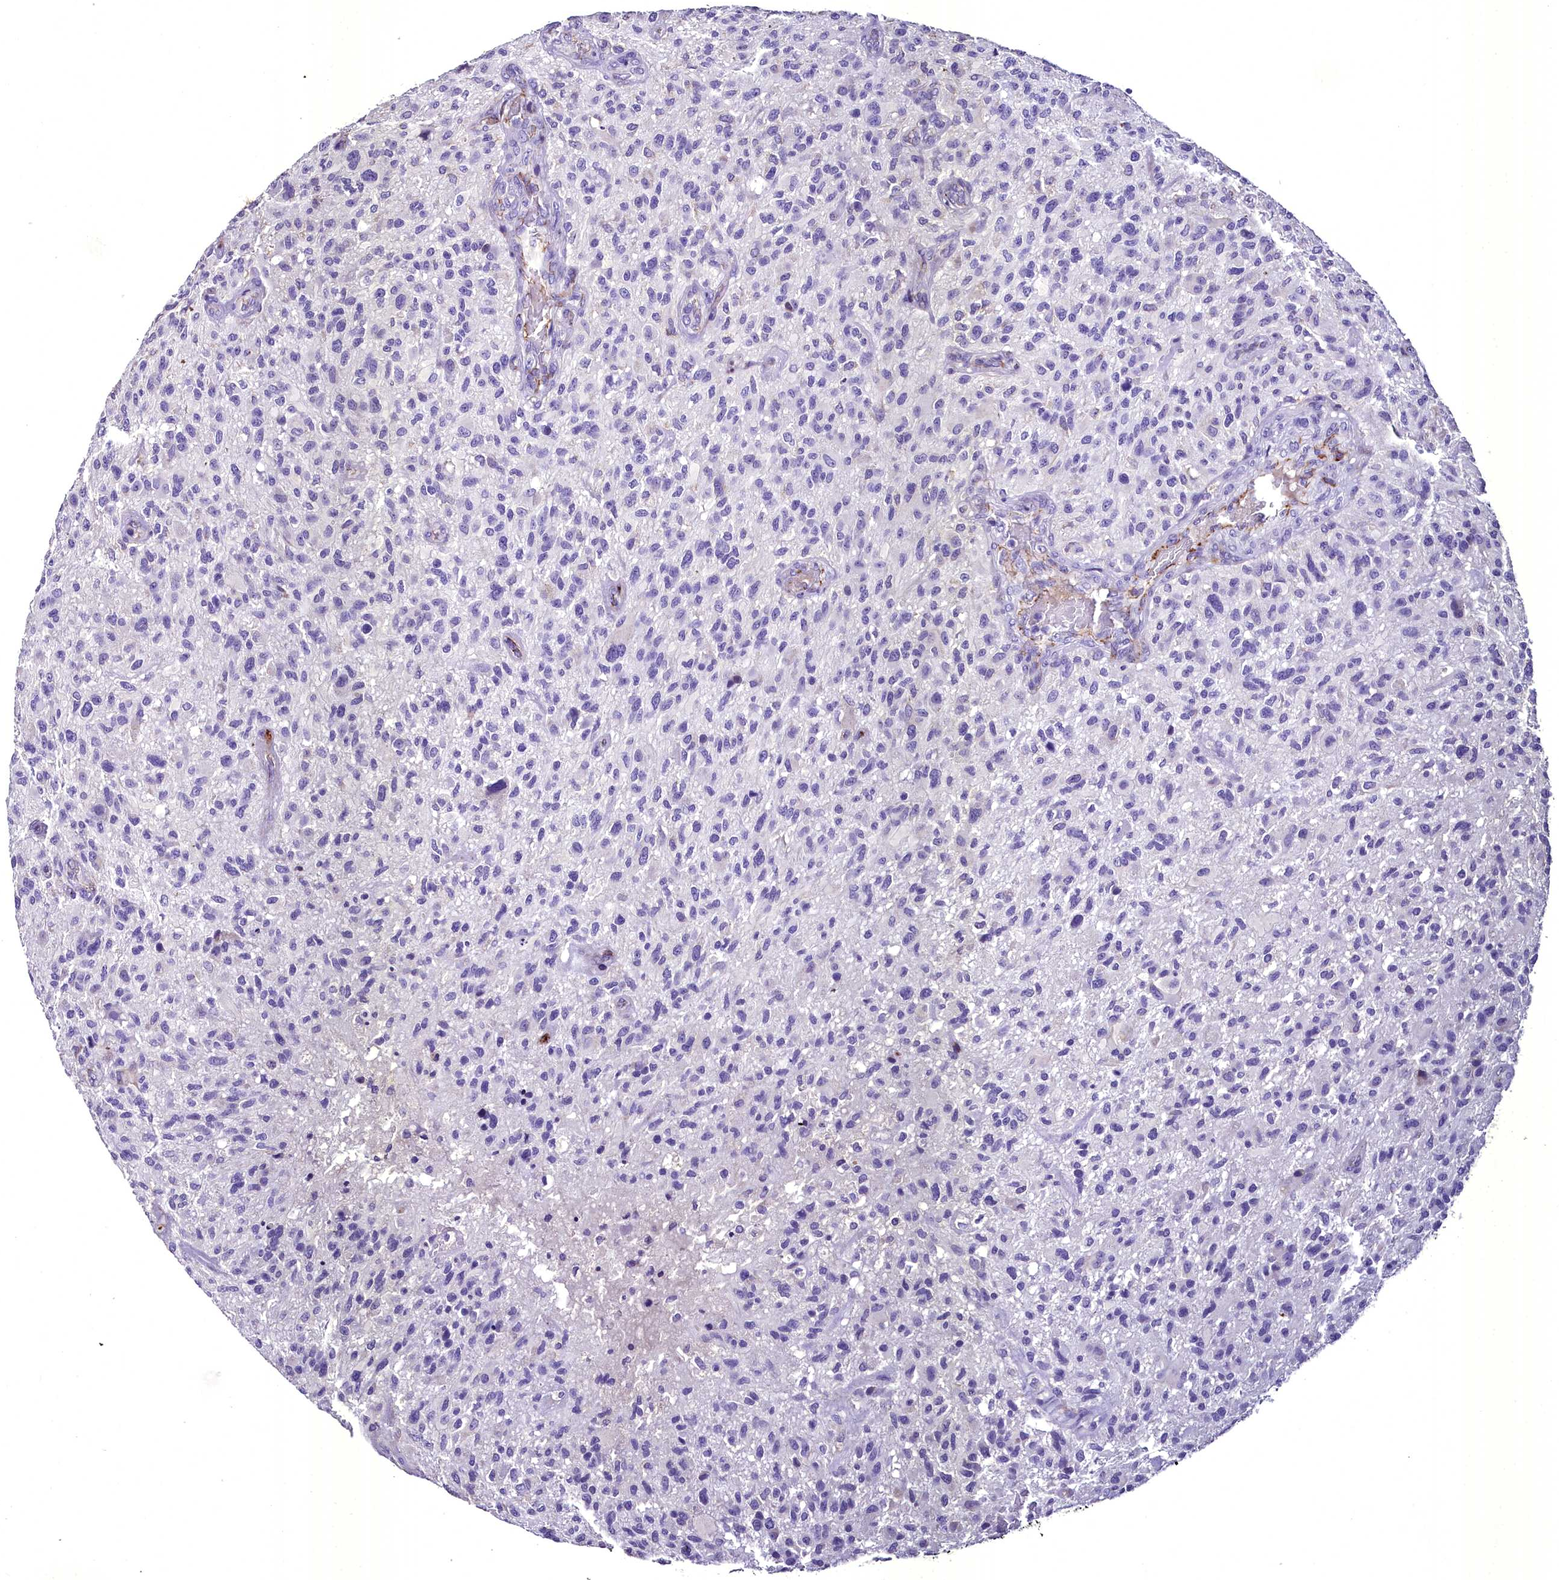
{"staining": {"intensity": "negative", "quantity": "none", "location": "none"}, "tissue": "glioma", "cell_type": "Tumor cells", "image_type": "cancer", "snomed": [{"axis": "morphology", "description": "Glioma, malignant, High grade"}, {"axis": "topography", "description": "Brain"}], "caption": "IHC image of malignant glioma (high-grade) stained for a protein (brown), which exhibits no staining in tumor cells.", "gene": "MS4A18", "patient": {"sex": "male", "age": 47}}